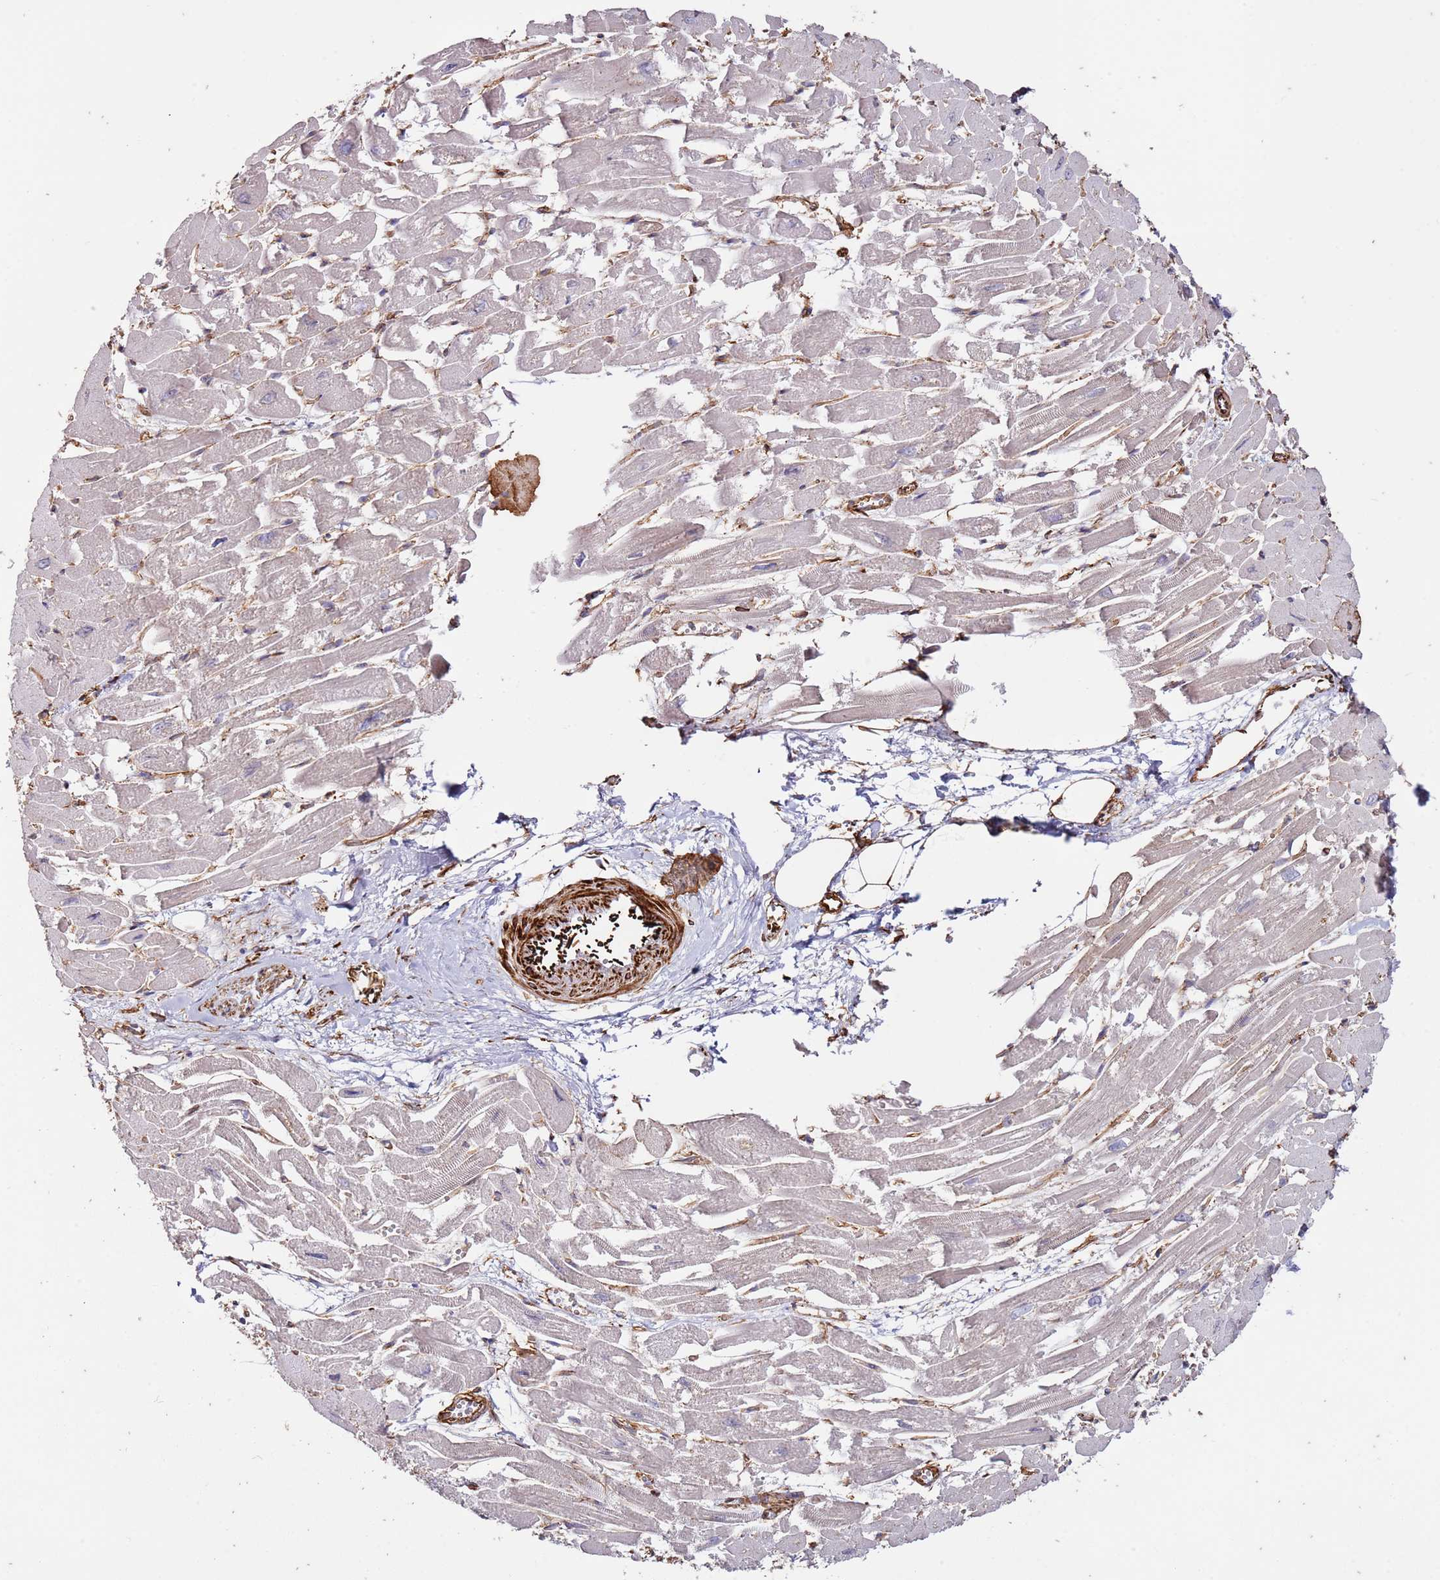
{"staining": {"intensity": "negative", "quantity": "none", "location": "none"}, "tissue": "heart muscle", "cell_type": "Cardiomyocytes", "image_type": "normal", "snomed": [{"axis": "morphology", "description": "Normal tissue, NOS"}, {"axis": "topography", "description": "Heart"}], "caption": "Histopathology image shows no protein expression in cardiomyocytes of normal heart muscle.", "gene": "MRGPRE", "patient": {"sex": "male", "age": 54}}